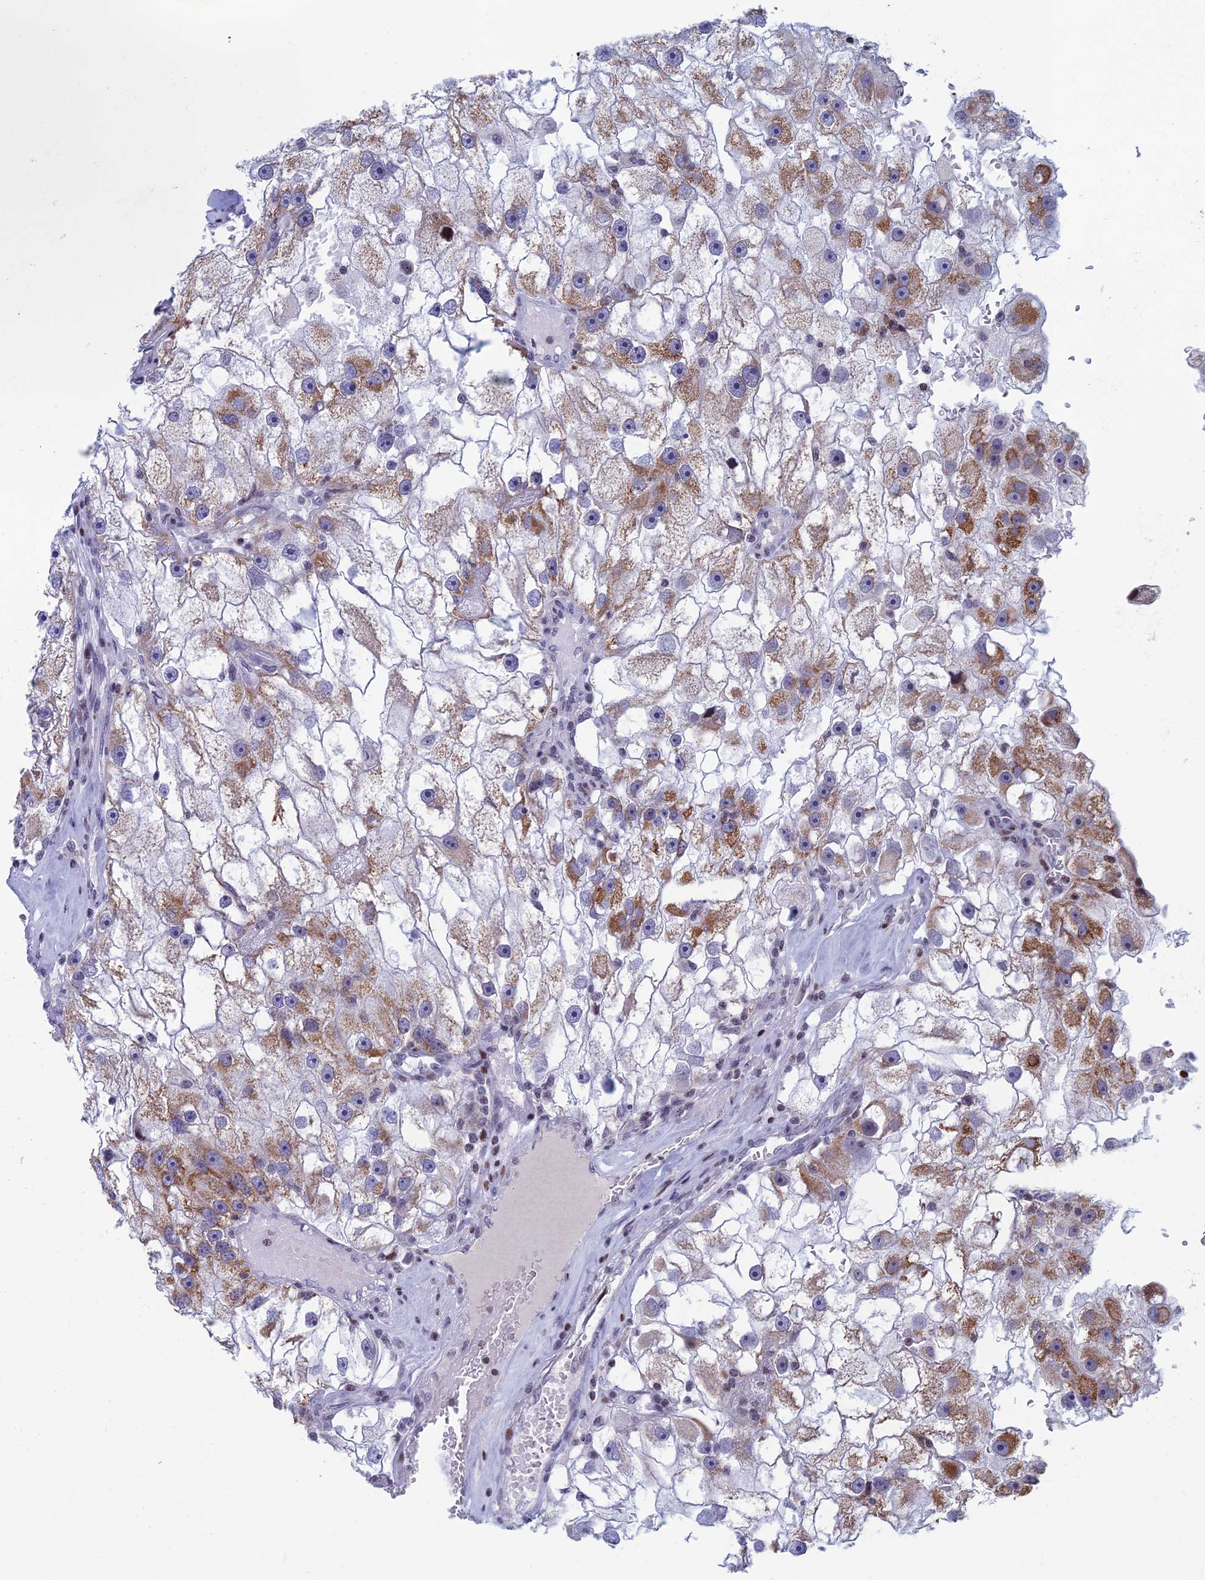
{"staining": {"intensity": "moderate", "quantity": "25%-75%", "location": "cytoplasmic/membranous"}, "tissue": "renal cancer", "cell_type": "Tumor cells", "image_type": "cancer", "snomed": [{"axis": "morphology", "description": "Adenocarcinoma, NOS"}, {"axis": "topography", "description": "Kidney"}], "caption": "Immunohistochemistry (IHC) (DAB (3,3'-diaminobenzidine)) staining of human adenocarcinoma (renal) shows moderate cytoplasmic/membranous protein expression in about 25%-75% of tumor cells.", "gene": "AFF3", "patient": {"sex": "male", "age": 63}}